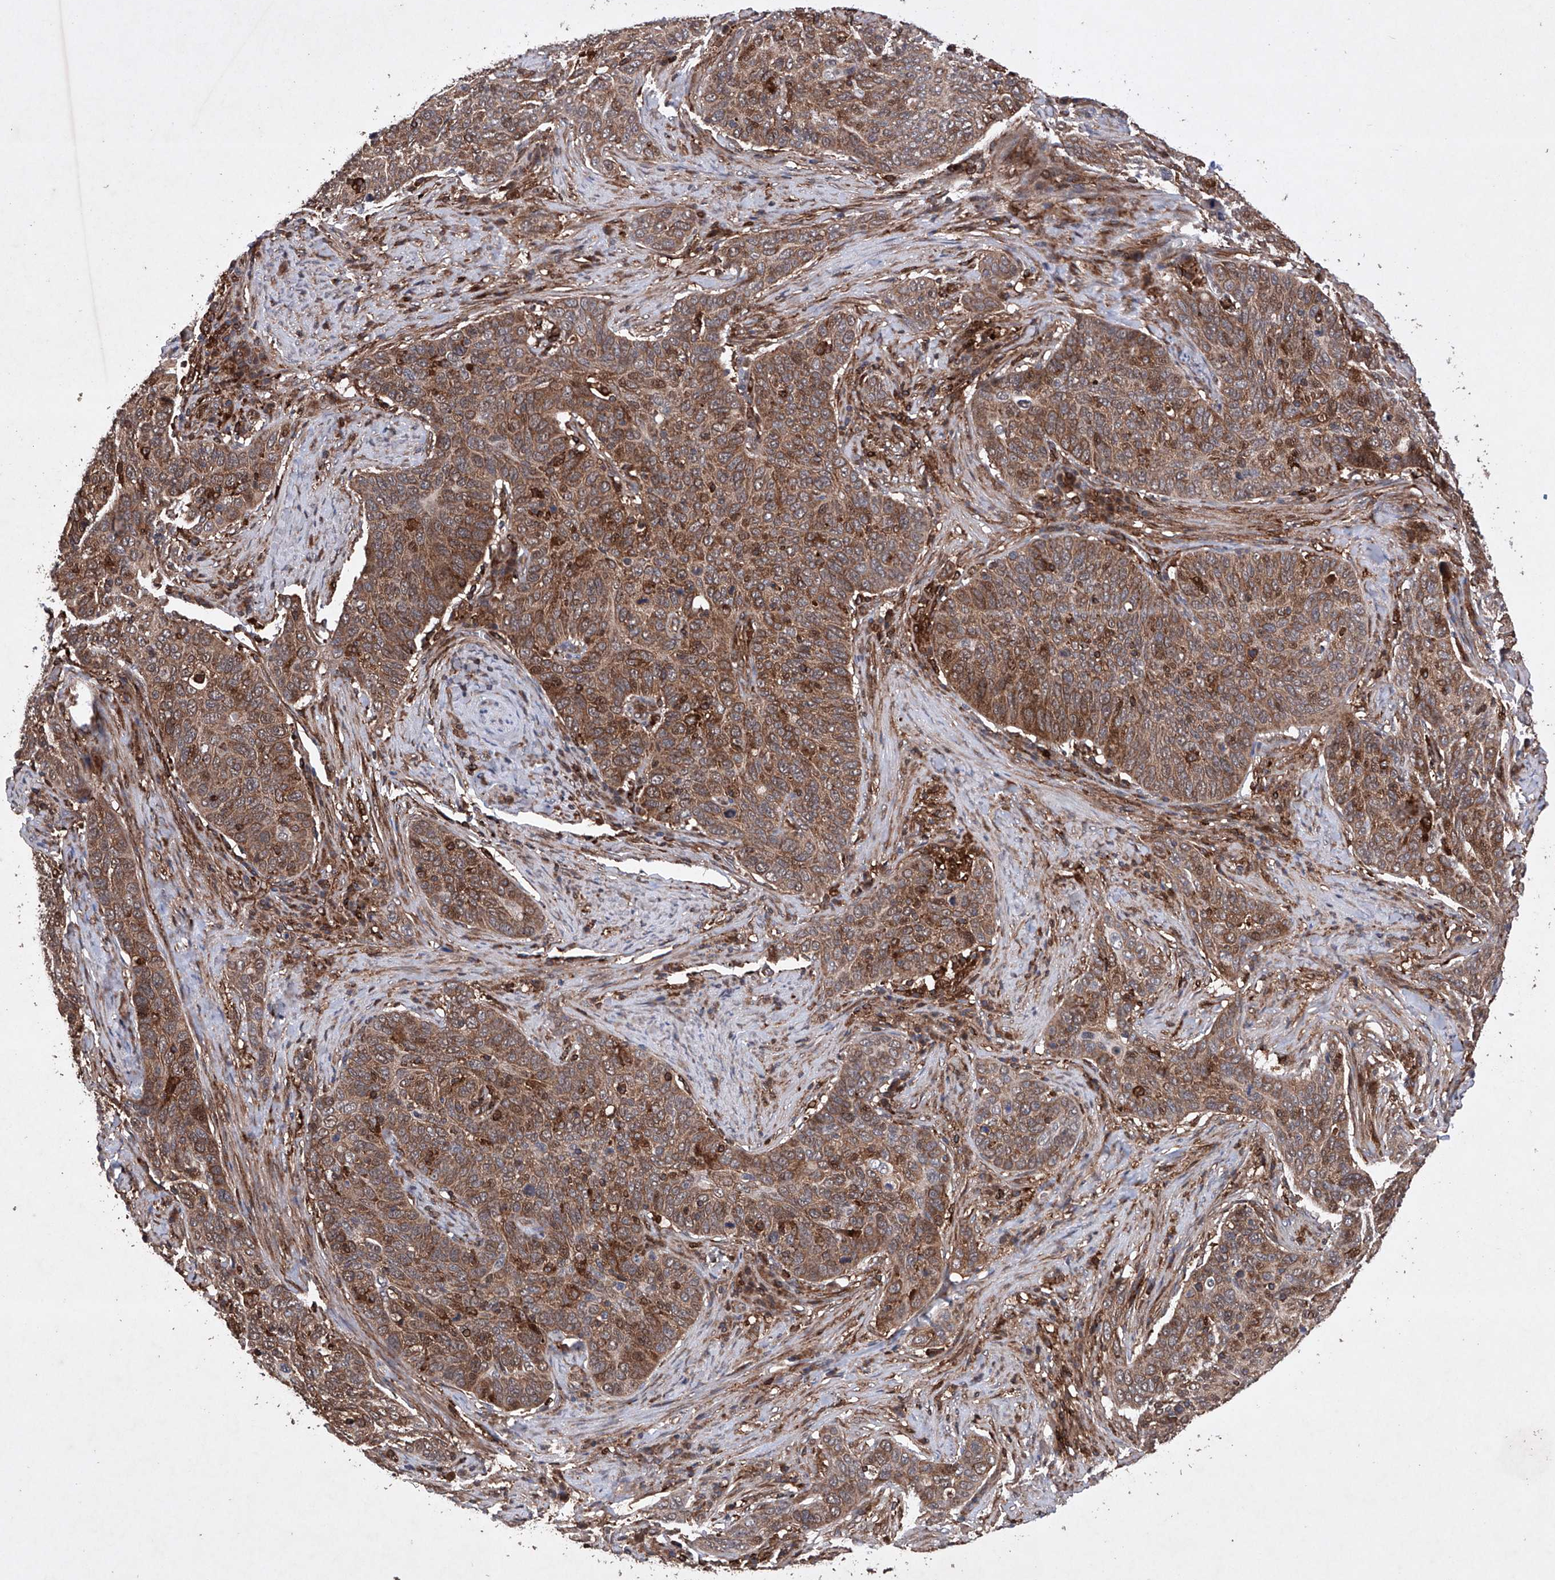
{"staining": {"intensity": "moderate", "quantity": ">75%", "location": "cytoplasmic/membranous"}, "tissue": "cervical cancer", "cell_type": "Tumor cells", "image_type": "cancer", "snomed": [{"axis": "morphology", "description": "Squamous cell carcinoma, NOS"}, {"axis": "topography", "description": "Cervix"}], "caption": "Cervical cancer stained for a protein exhibits moderate cytoplasmic/membranous positivity in tumor cells.", "gene": "TIMM23", "patient": {"sex": "female", "age": 60}}